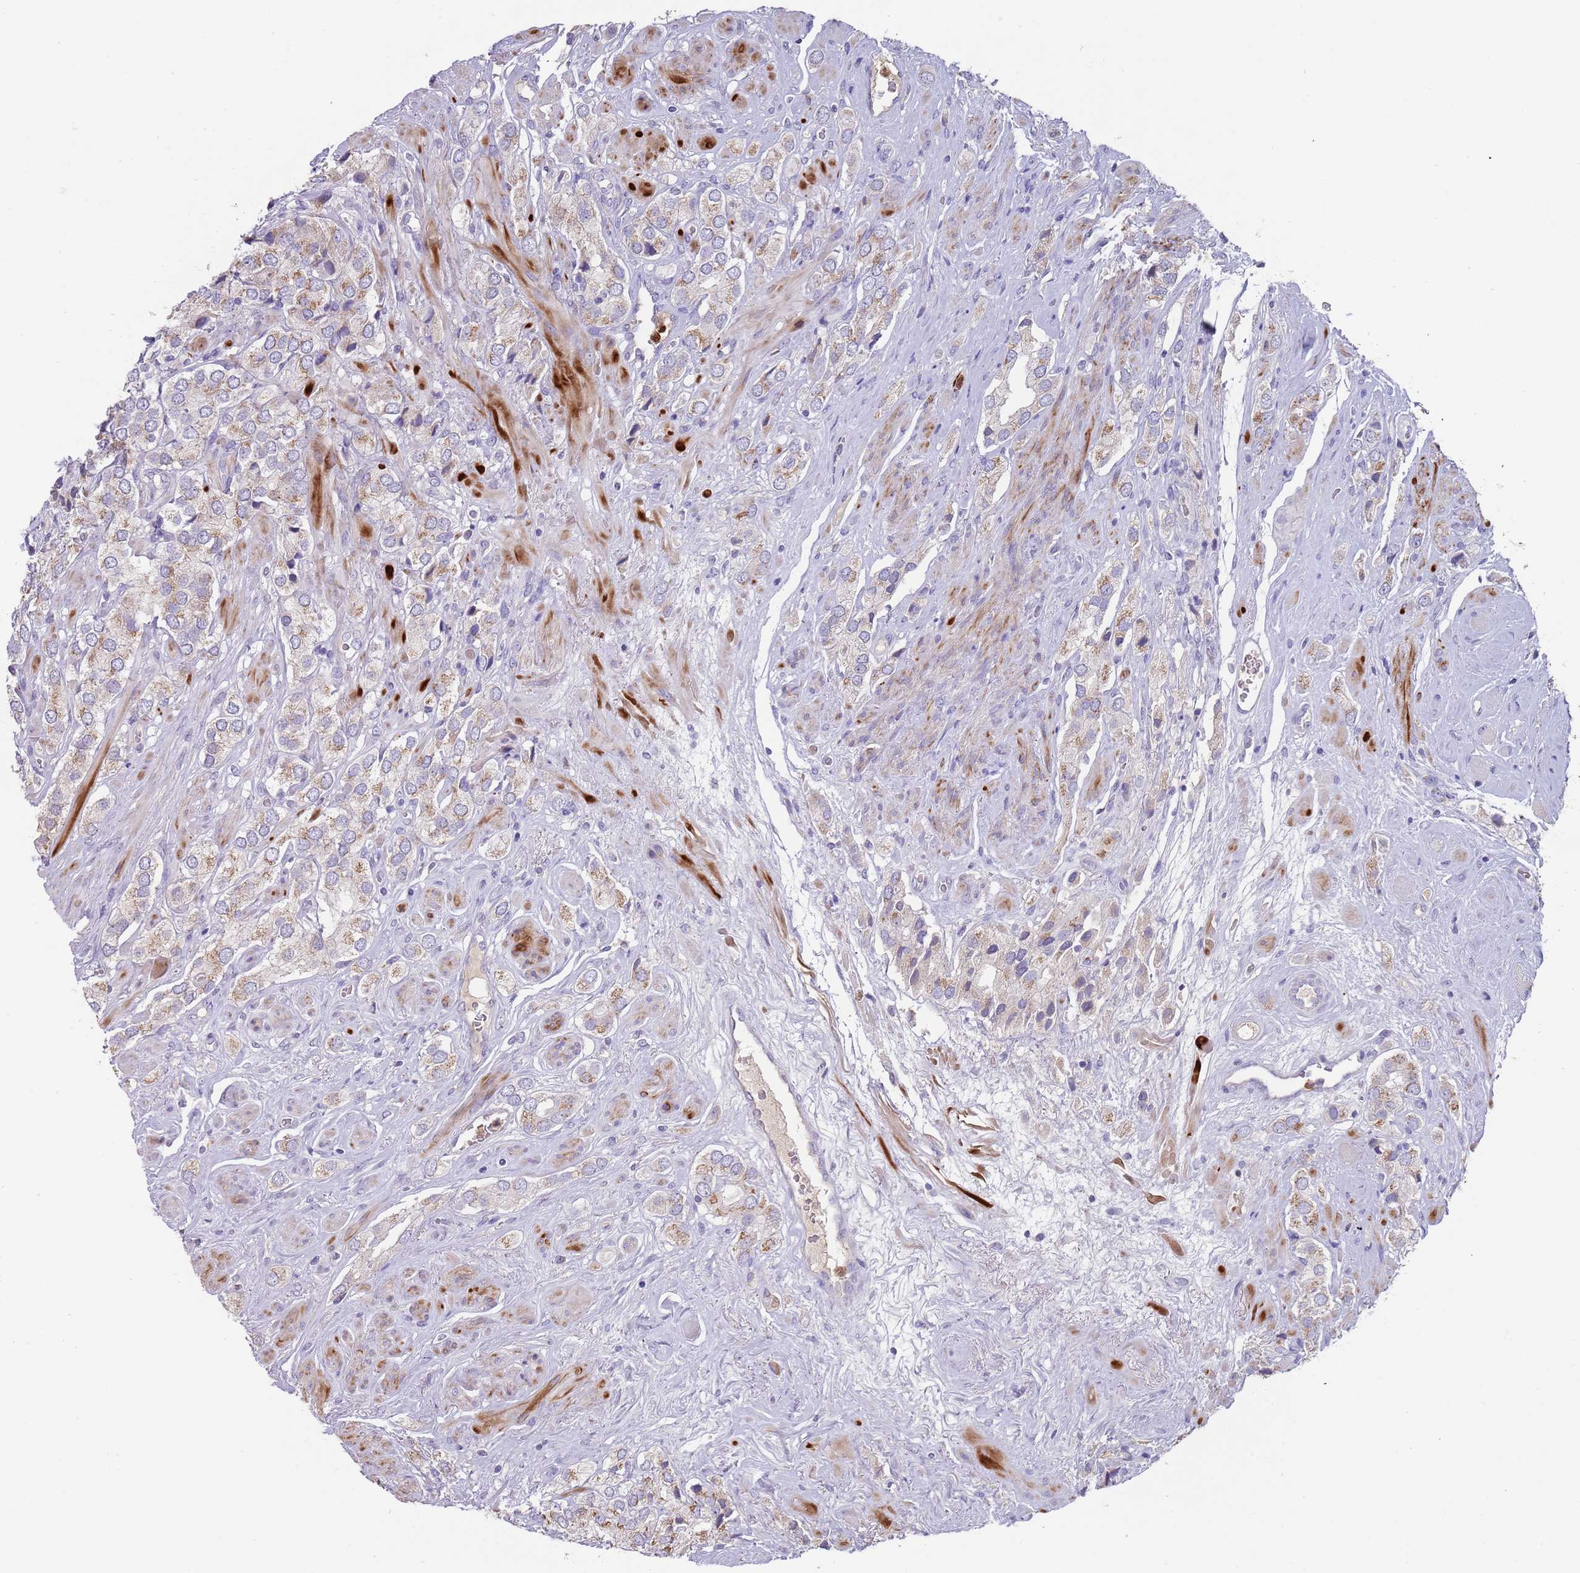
{"staining": {"intensity": "moderate", "quantity": "<25%", "location": "cytoplasmic/membranous"}, "tissue": "prostate cancer", "cell_type": "Tumor cells", "image_type": "cancer", "snomed": [{"axis": "morphology", "description": "Adenocarcinoma, High grade"}, {"axis": "topography", "description": "Prostate and seminal vesicle, NOS"}], "caption": "Brown immunohistochemical staining in human prostate high-grade adenocarcinoma displays moderate cytoplasmic/membranous expression in approximately <25% of tumor cells.", "gene": "TMEM251", "patient": {"sex": "male", "age": 64}}